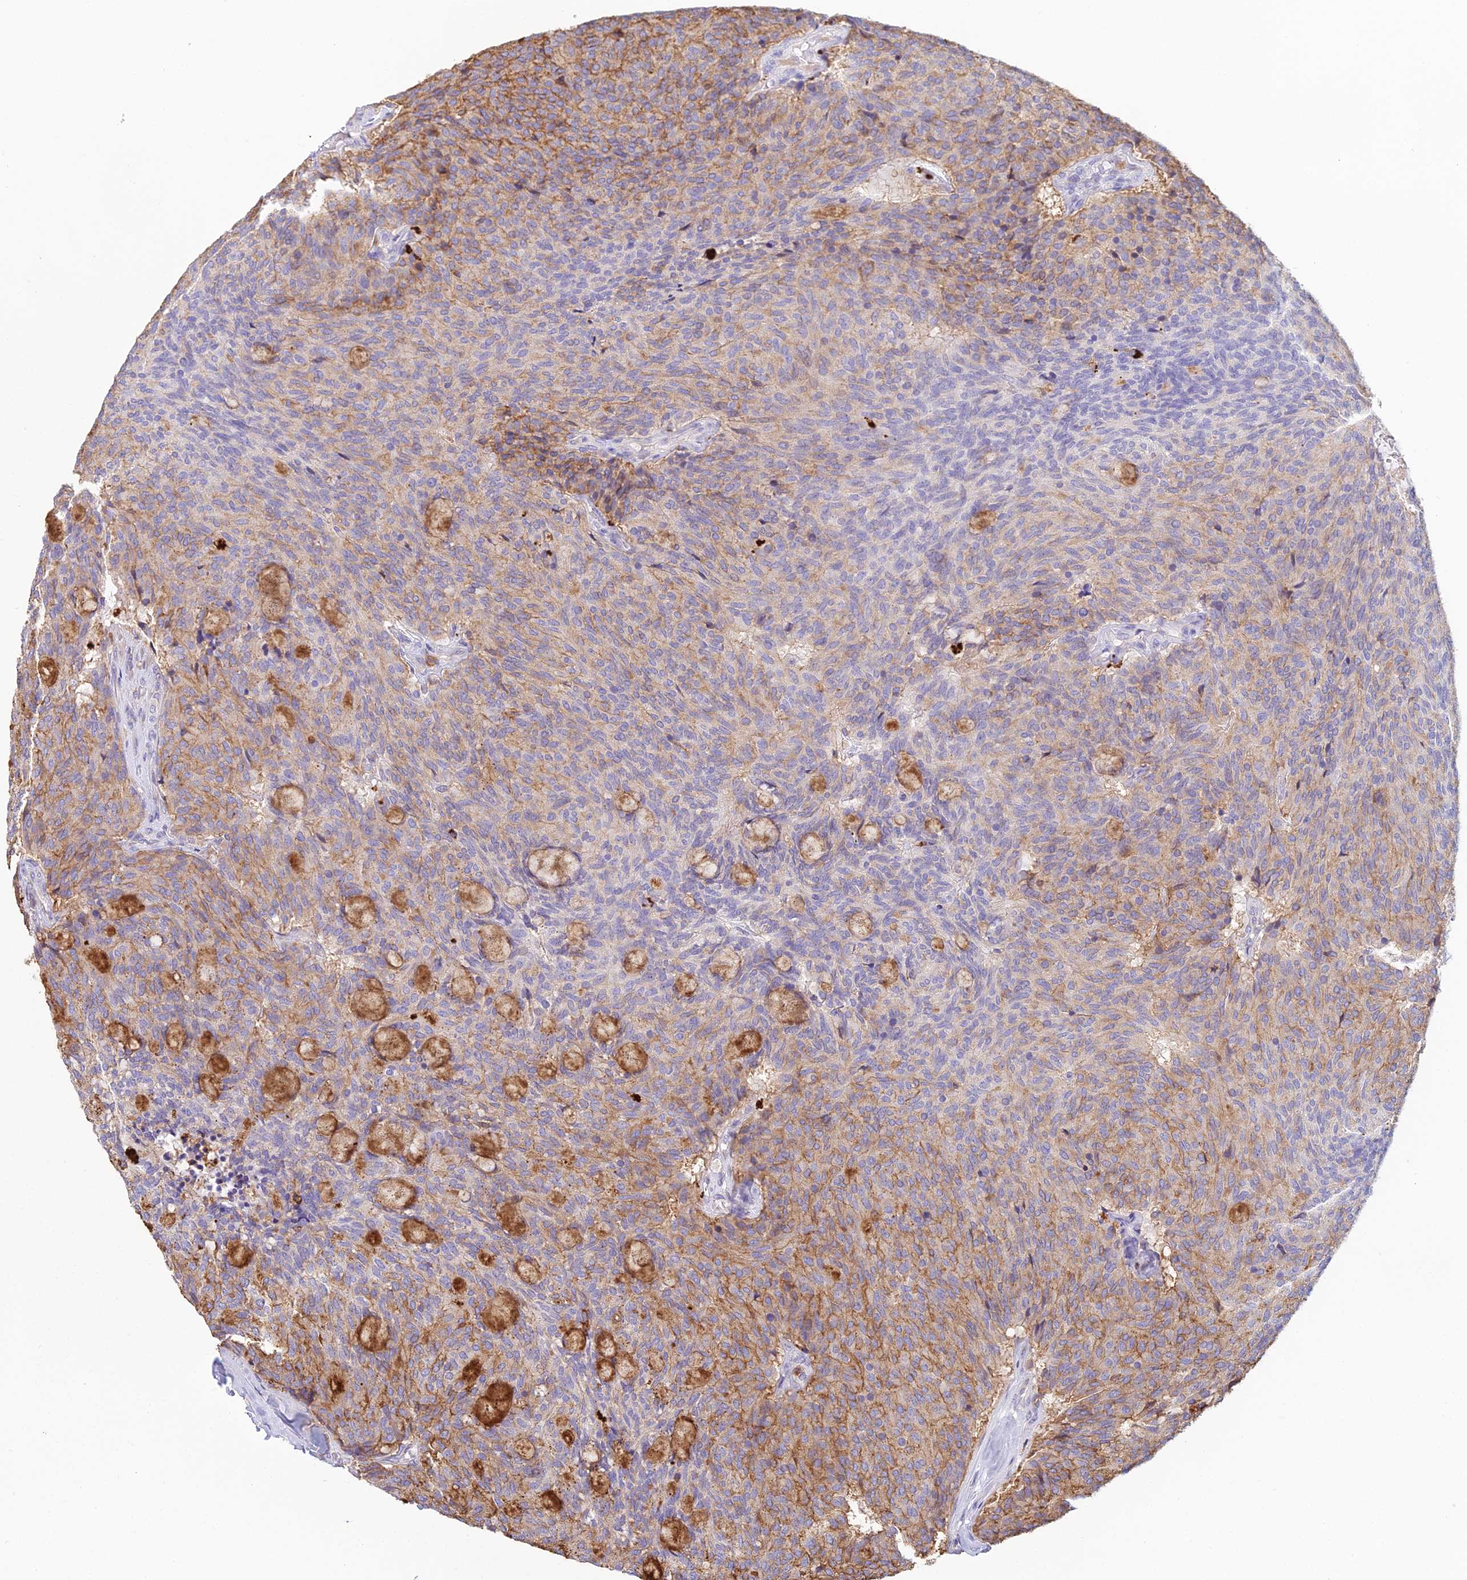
{"staining": {"intensity": "moderate", "quantity": ">75%", "location": "cytoplasmic/membranous"}, "tissue": "carcinoid", "cell_type": "Tumor cells", "image_type": "cancer", "snomed": [{"axis": "morphology", "description": "Carcinoid, malignant, NOS"}, {"axis": "topography", "description": "Pancreas"}], "caption": "IHC image of neoplastic tissue: malignant carcinoid stained using IHC shows medium levels of moderate protein expression localized specifically in the cytoplasmic/membranous of tumor cells, appearing as a cytoplasmic/membranous brown color.", "gene": "HM13", "patient": {"sex": "female", "age": 54}}